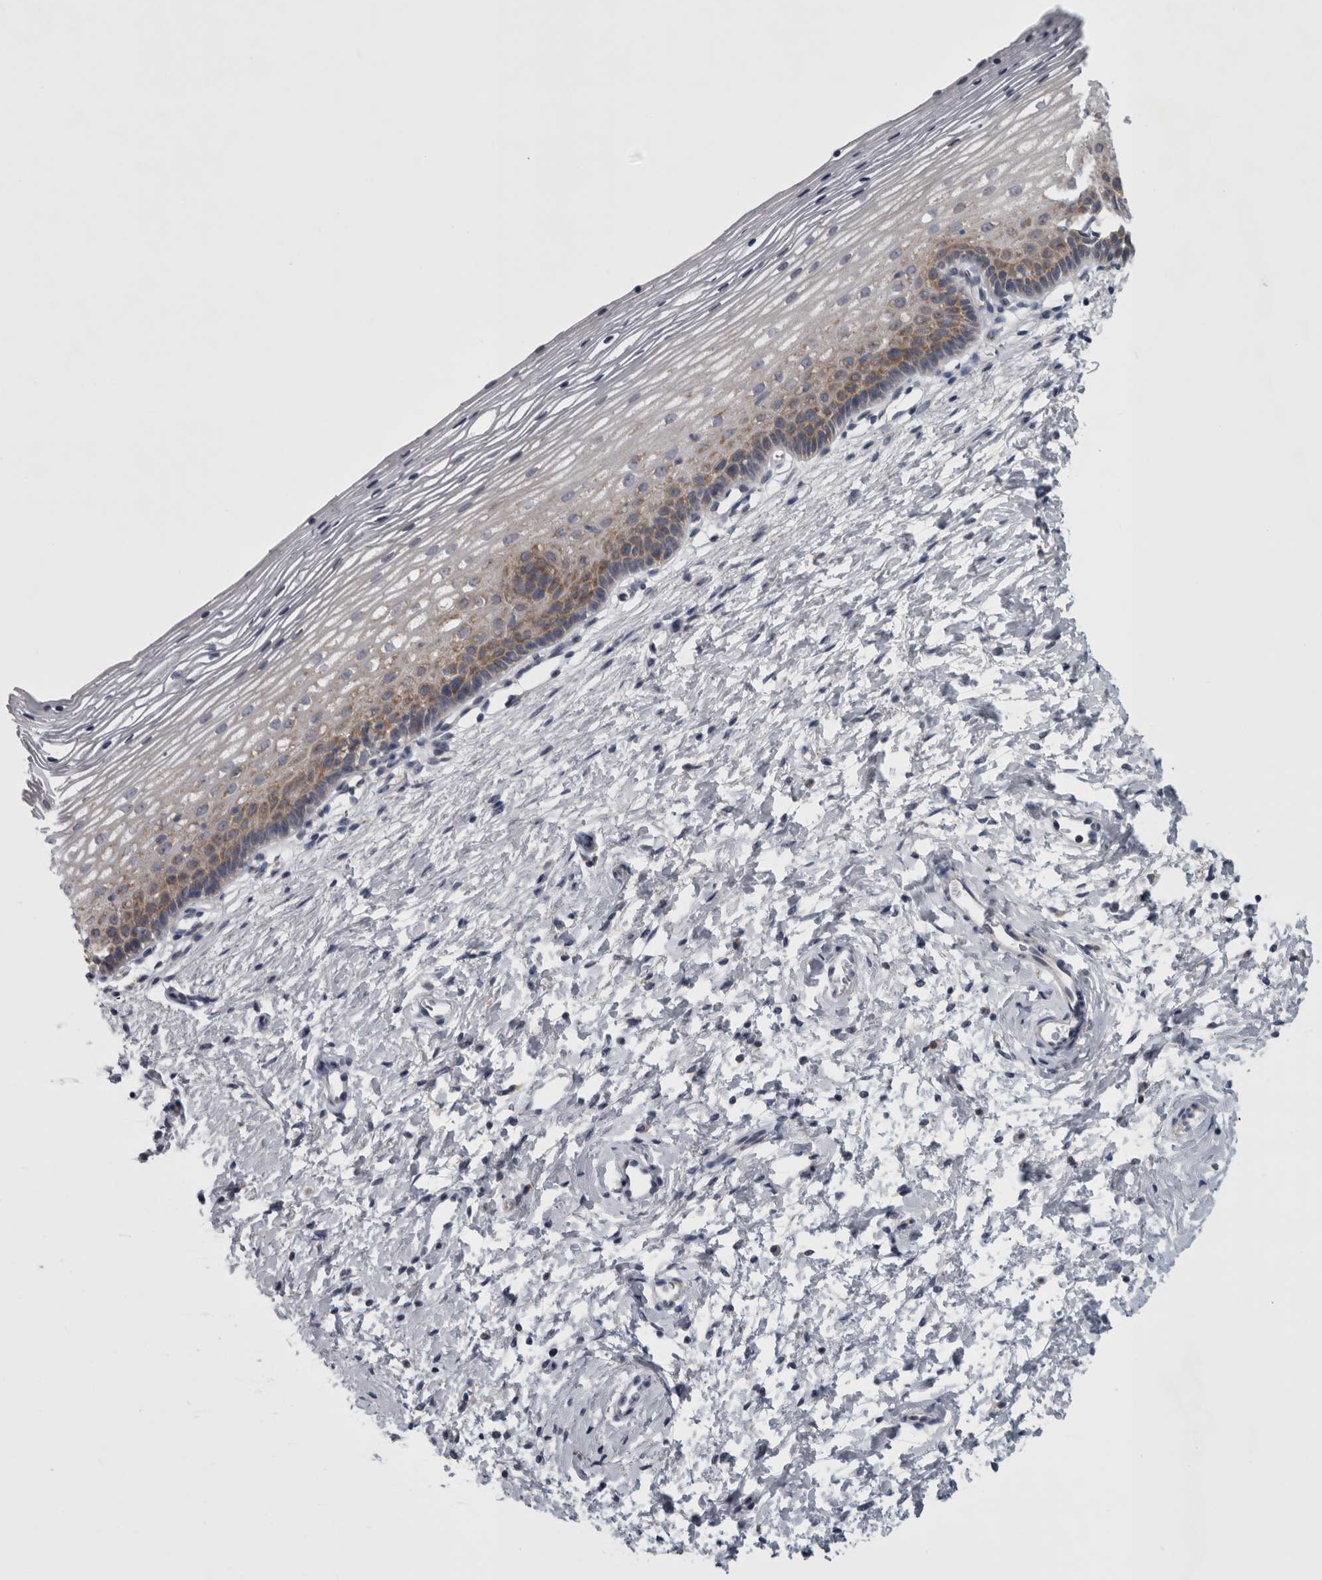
{"staining": {"intensity": "moderate", "quantity": "<25%", "location": "cytoplasmic/membranous"}, "tissue": "cervix", "cell_type": "Glandular cells", "image_type": "normal", "snomed": [{"axis": "morphology", "description": "Normal tissue, NOS"}, {"axis": "topography", "description": "Cervix"}], "caption": "Moderate cytoplasmic/membranous expression is appreciated in about <25% of glandular cells in benign cervix. (Stains: DAB (3,3'-diaminobenzidine) in brown, nuclei in blue, Microscopy: brightfield microscopy at high magnification).", "gene": "PRRC2C", "patient": {"sex": "female", "age": 72}}